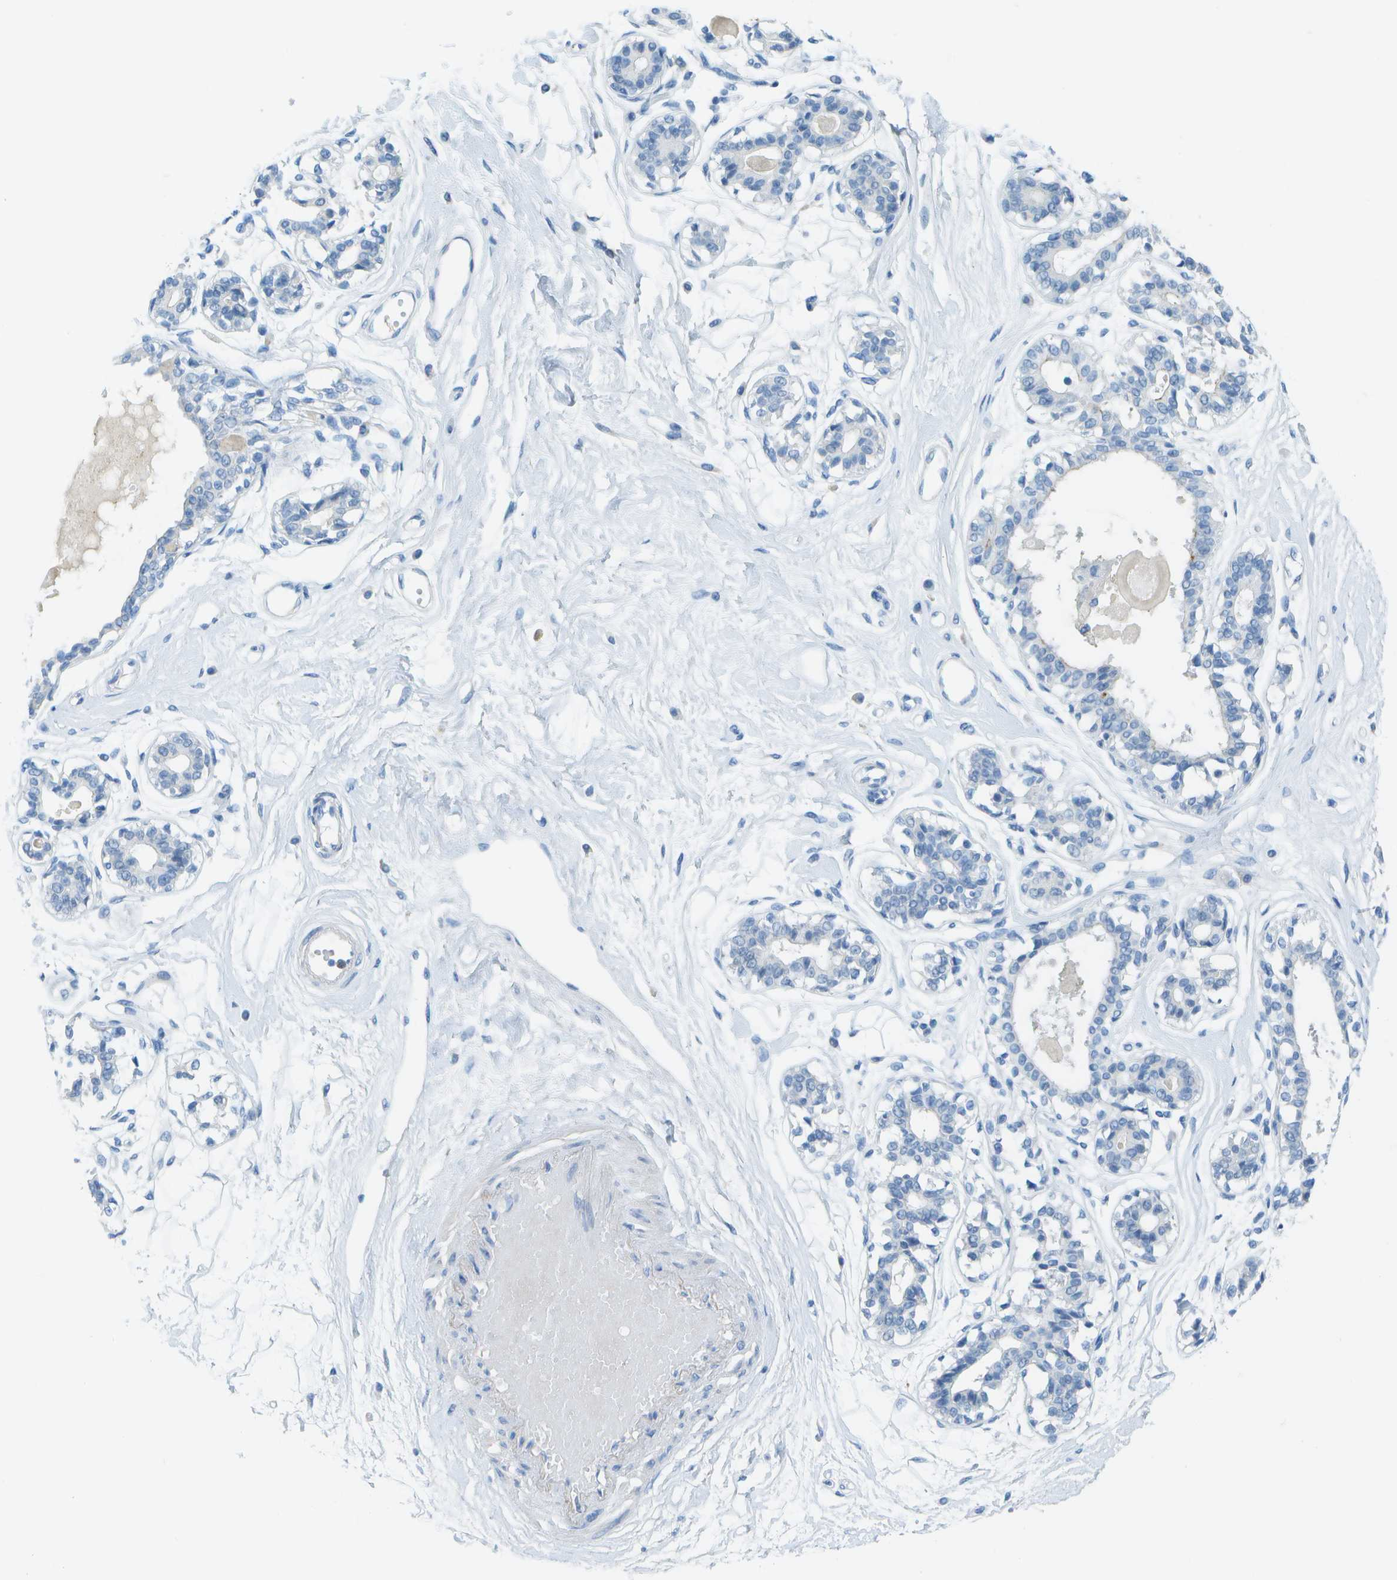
{"staining": {"intensity": "negative", "quantity": "none", "location": "none"}, "tissue": "breast", "cell_type": "Adipocytes", "image_type": "normal", "snomed": [{"axis": "morphology", "description": "Normal tissue, NOS"}, {"axis": "topography", "description": "Breast"}], "caption": "The image displays no staining of adipocytes in unremarkable breast.", "gene": "C1S", "patient": {"sex": "female", "age": 45}}